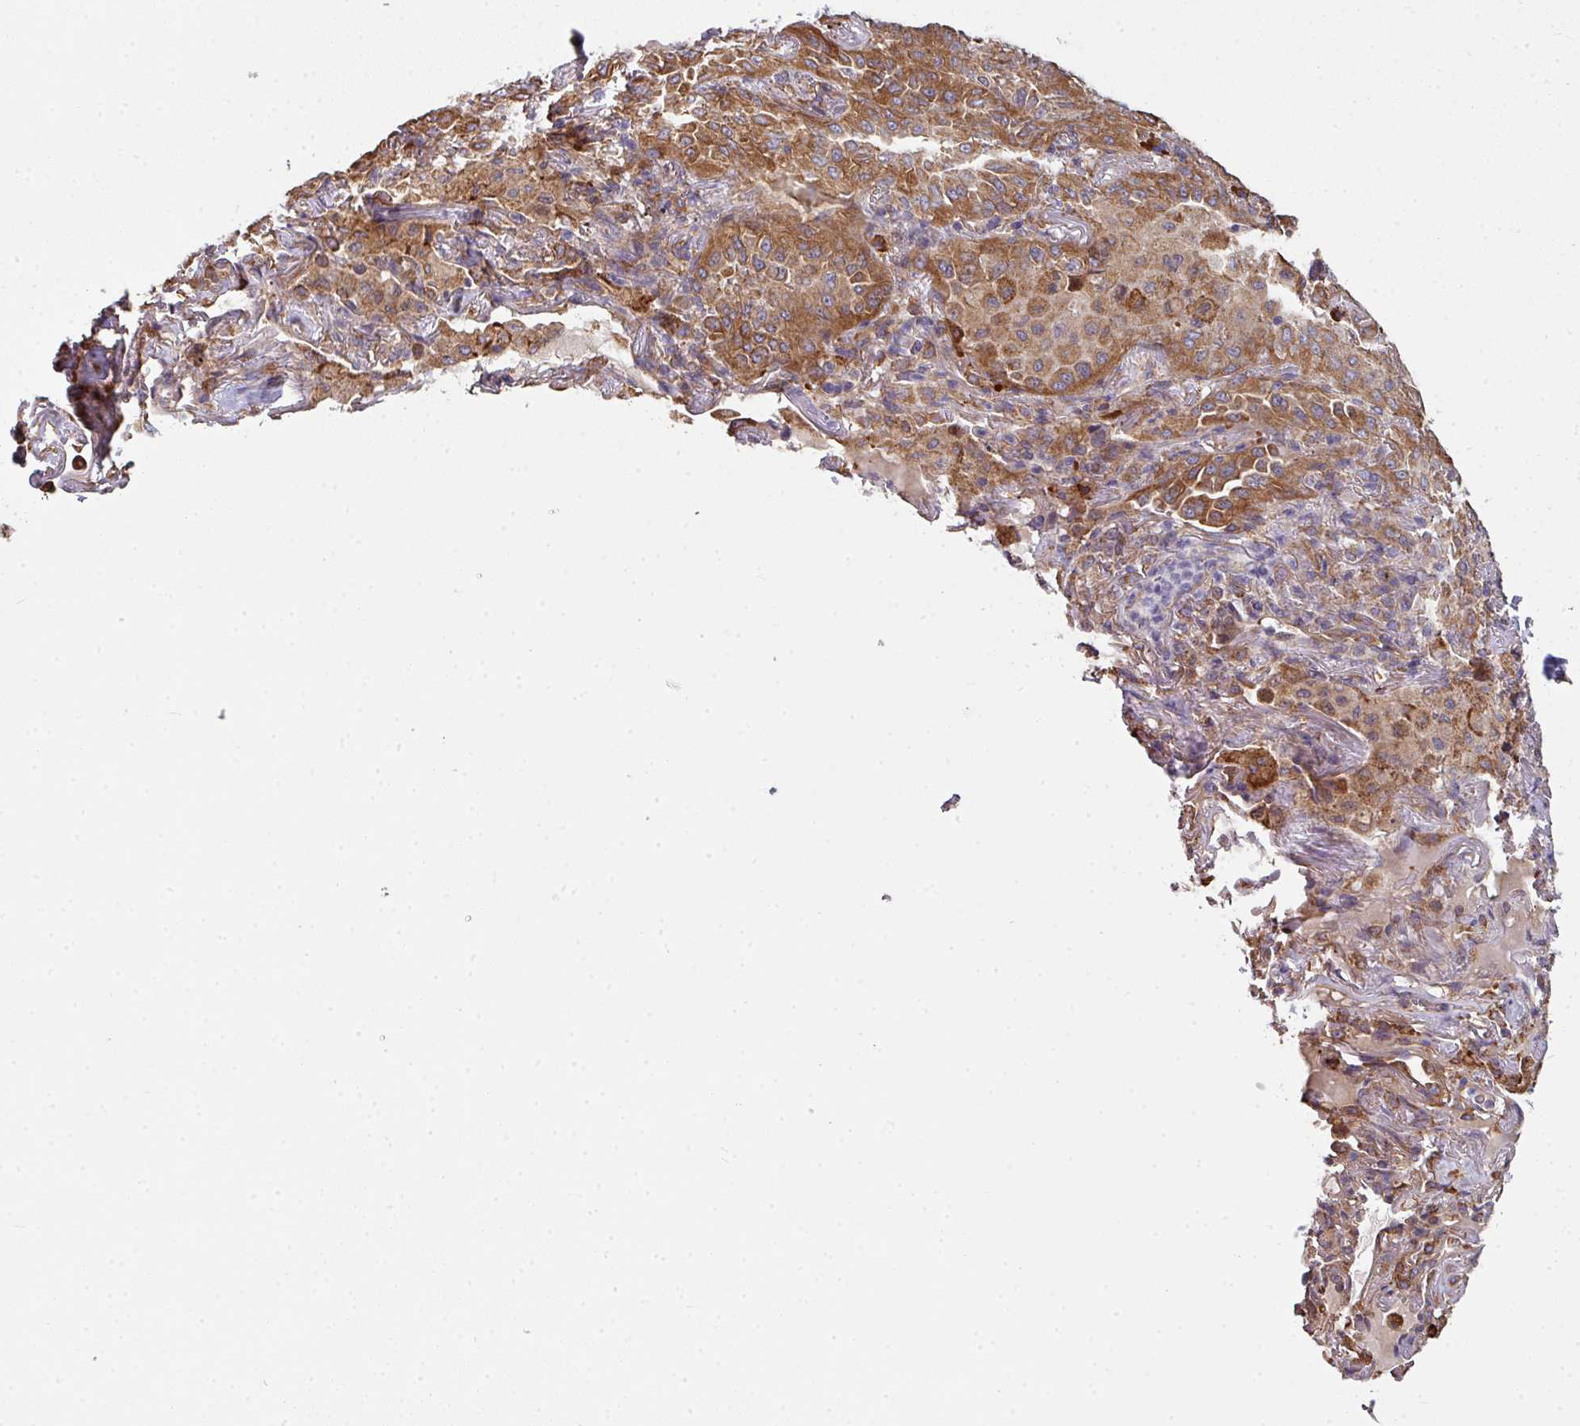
{"staining": {"intensity": "moderate", "quantity": ">75%", "location": "cytoplasmic/membranous"}, "tissue": "lung cancer", "cell_type": "Tumor cells", "image_type": "cancer", "snomed": [{"axis": "morphology", "description": "Adenocarcinoma, NOS"}, {"axis": "topography", "description": "Lung"}], "caption": "Immunohistochemical staining of human lung adenocarcinoma reveals medium levels of moderate cytoplasmic/membranous staining in approximately >75% of tumor cells.", "gene": "FAT4", "patient": {"sex": "female", "age": 69}}